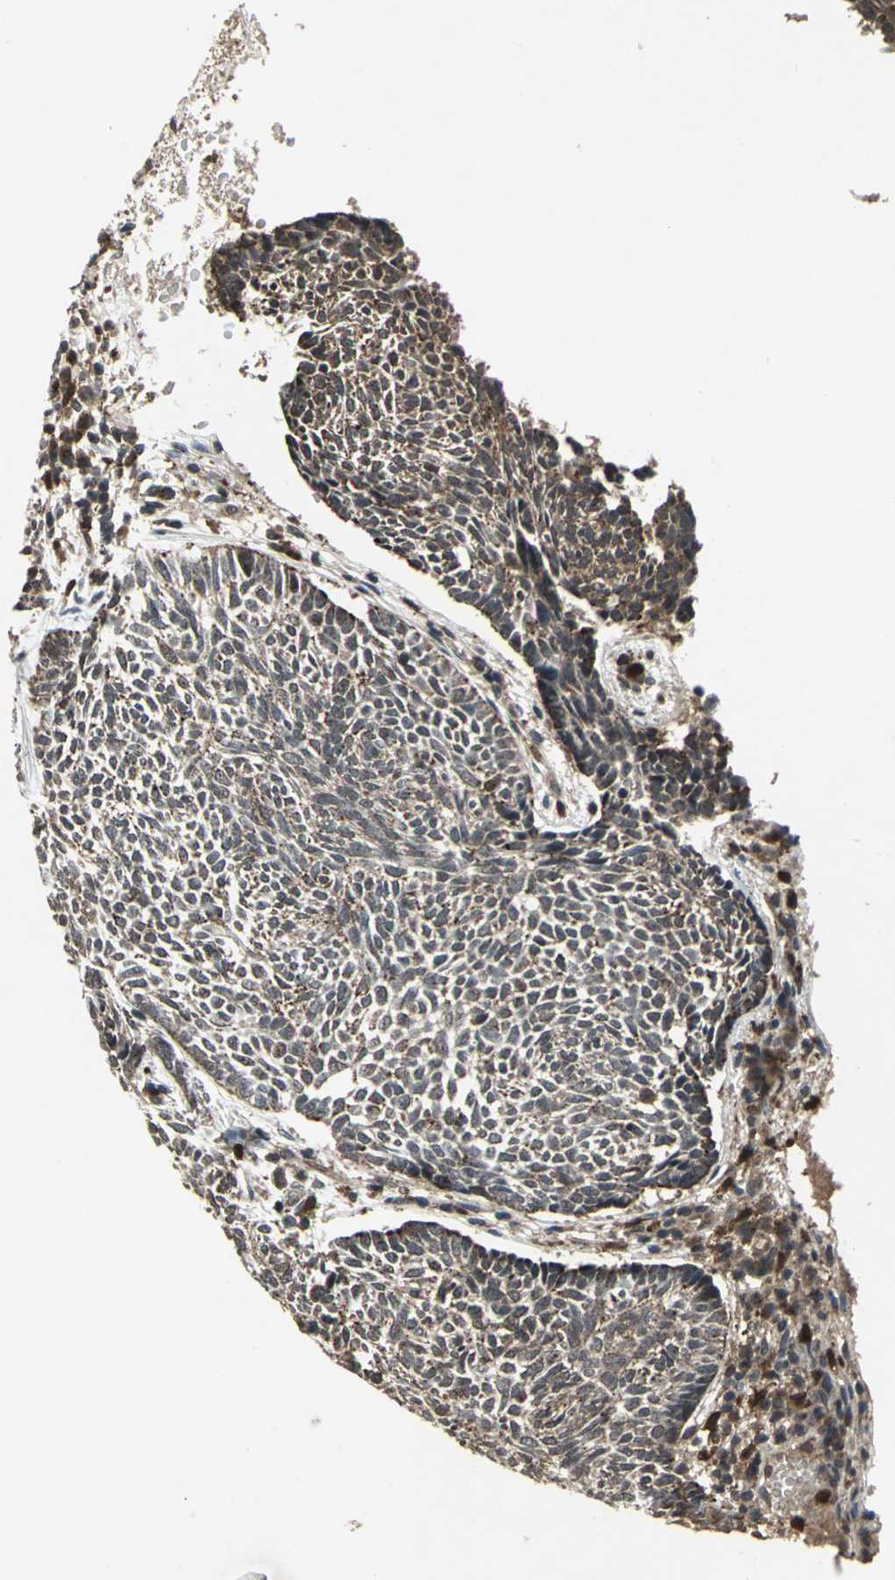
{"staining": {"intensity": "moderate", "quantity": ">75%", "location": "cytoplasmic/membranous"}, "tissue": "skin cancer", "cell_type": "Tumor cells", "image_type": "cancer", "snomed": [{"axis": "morphology", "description": "Normal tissue, NOS"}, {"axis": "morphology", "description": "Basal cell carcinoma"}, {"axis": "topography", "description": "Skin"}], "caption": "Tumor cells reveal moderate cytoplasmic/membranous expression in about >75% of cells in basal cell carcinoma (skin). The staining was performed using DAB, with brown indicating positive protein expression. Nuclei are stained blue with hematoxylin.", "gene": "PYCARD", "patient": {"sex": "male", "age": 87}}